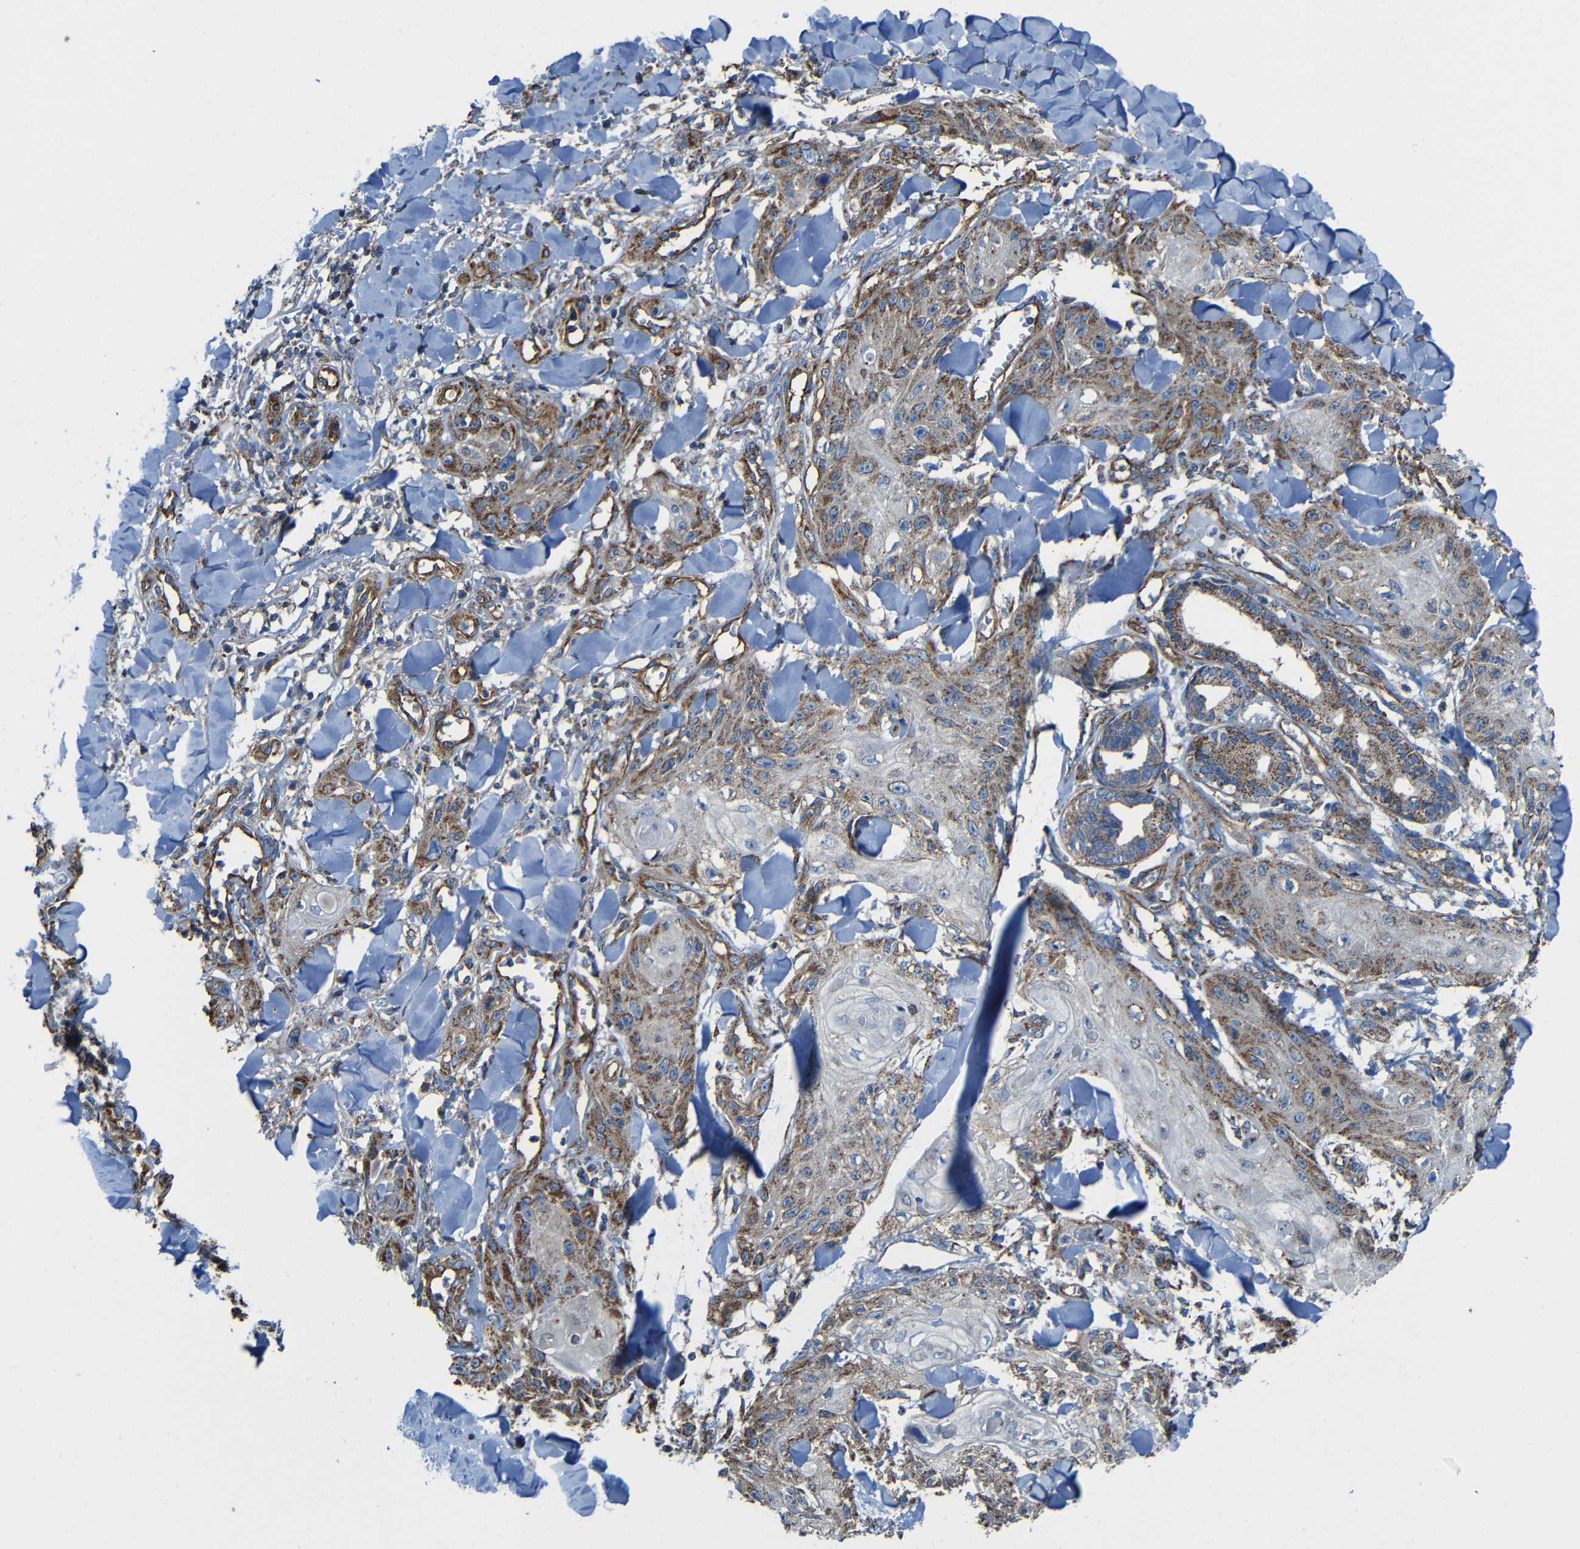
{"staining": {"intensity": "moderate", "quantity": ">75%", "location": "cytoplasmic/membranous"}, "tissue": "skin cancer", "cell_type": "Tumor cells", "image_type": "cancer", "snomed": [{"axis": "morphology", "description": "Squamous cell carcinoma, NOS"}, {"axis": "topography", "description": "Skin"}], "caption": "Protein positivity by IHC displays moderate cytoplasmic/membranous expression in approximately >75% of tumor cells in skin cancer (squamous cell carcinoma).", "gene": "INTS6L", "patient": {"sex": "male", "age": 74}}